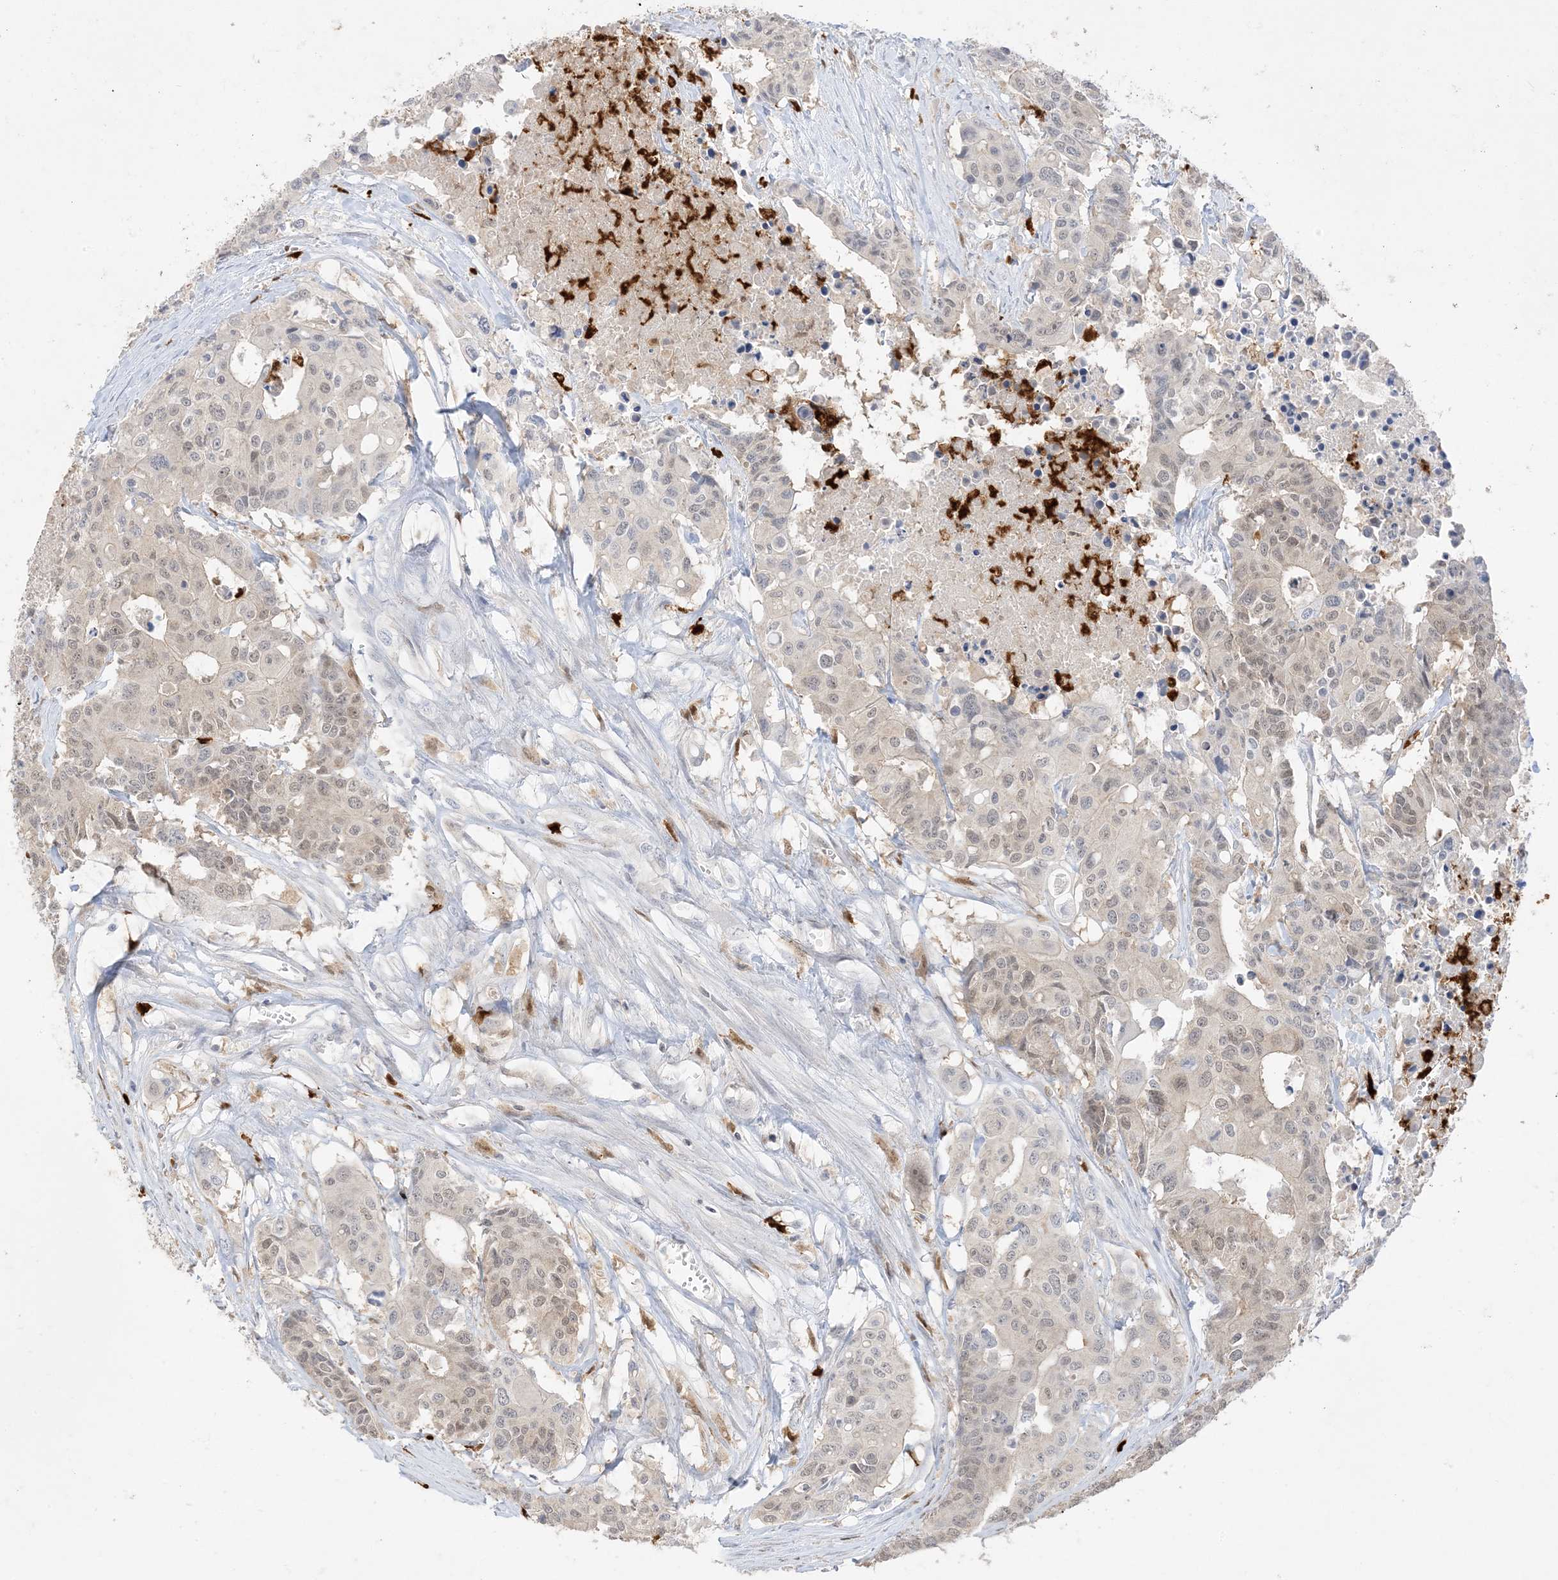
{"staining": {"intensity": "weak", "quantity": "25%-75%", "location": "nuclear"}, "tissue": "colorectal cancer", "cell_type": "Tumor cells", "image_type": "cancer", "snomed": [{"axis": "morphology", "description": "Adenocarcinoma, NOS"}, {"axis": "topography", "description": "Colon"}], "caption": "Protein staining reveals weak nuclear staining in about 25%-75% of tumor cells in adenocarcinoma (colorectal). (DAB (3,3'-diaminobenzidine) IHC, brown staining for protein, blue staining for nuclei).", "gene": "GCA", "patient": {"sex": "male", "age": 77}}